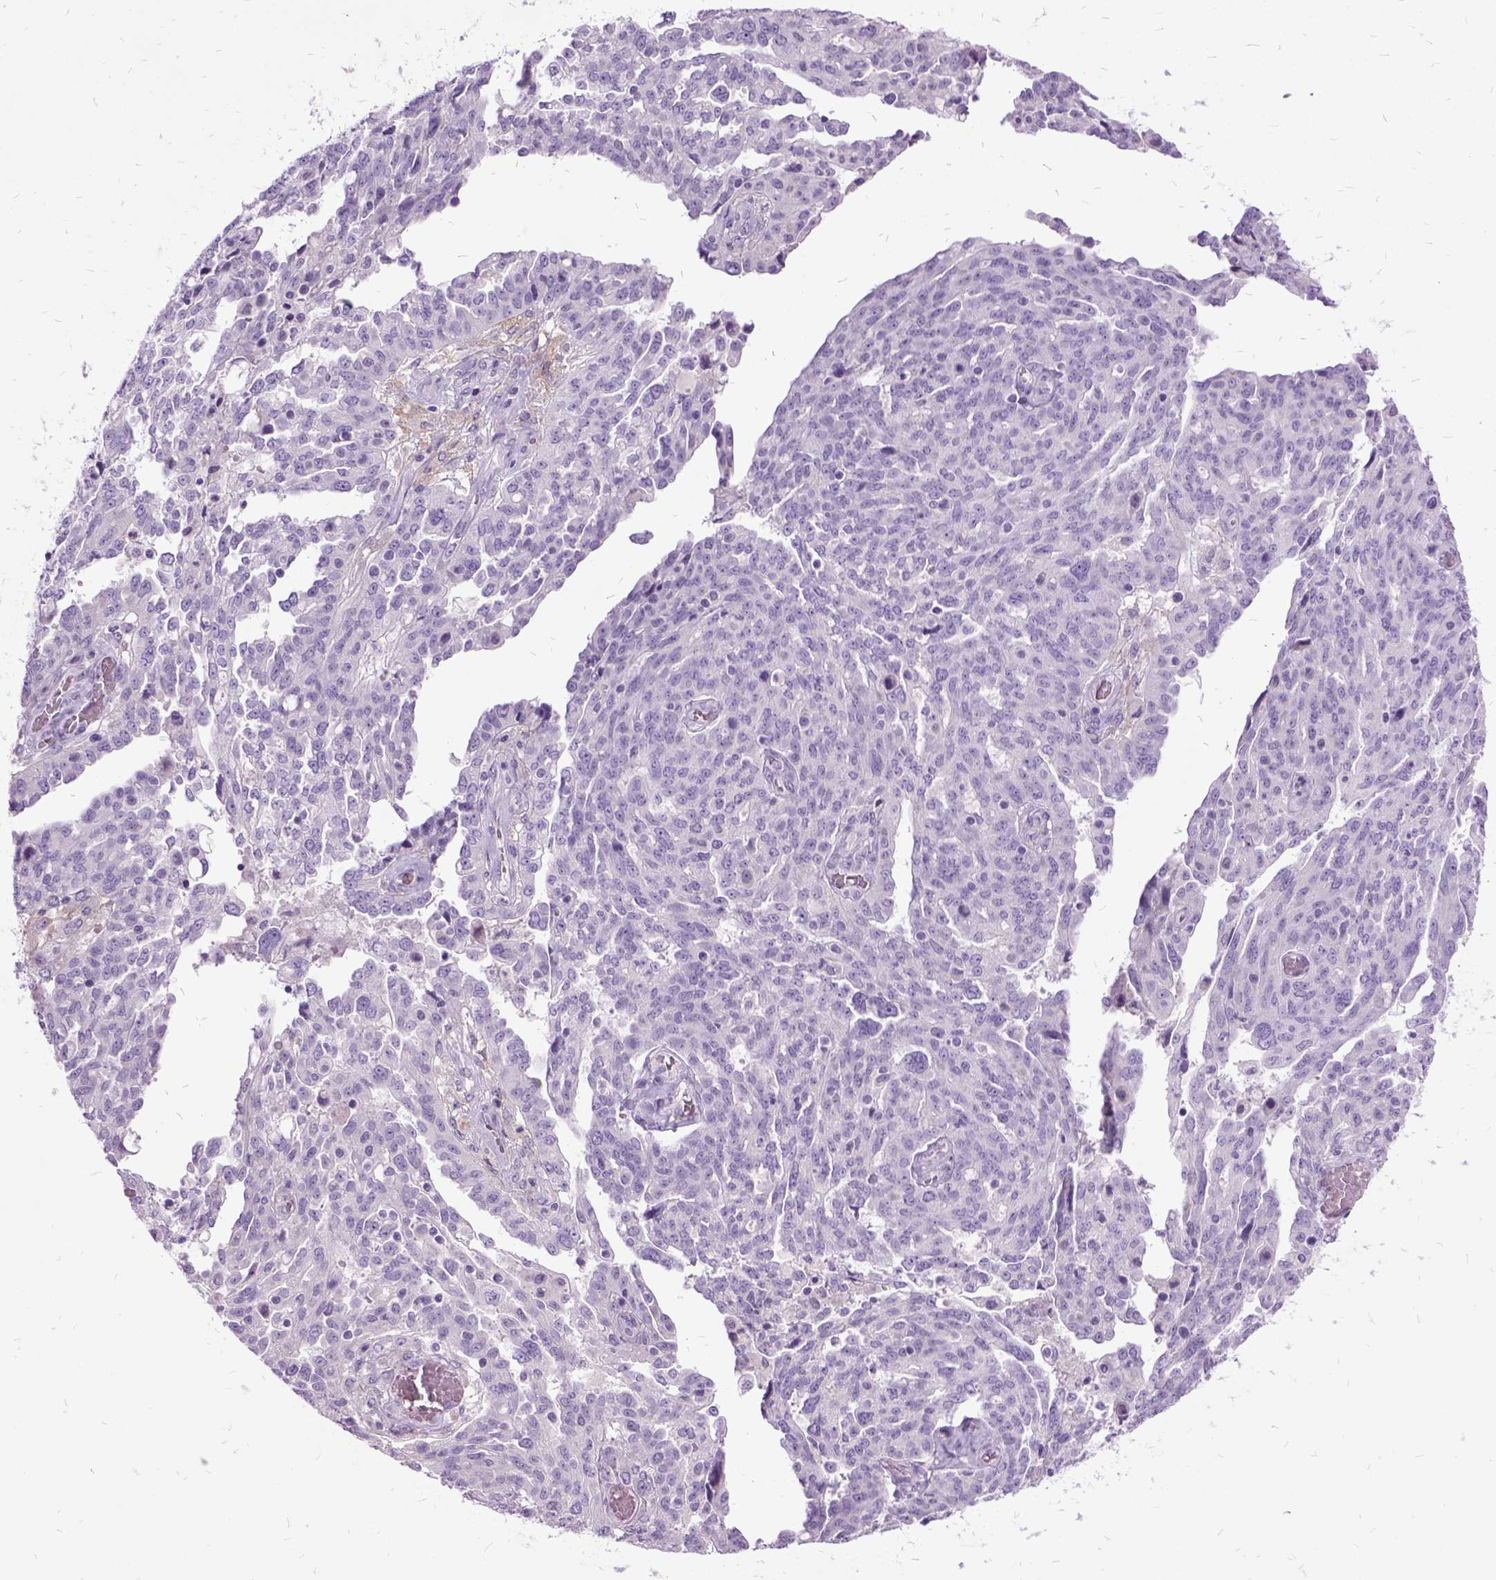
{"staining": {"intensity": "negative", "quantity": "none", "location": "none"}, "tissue": "ovarian cancer", "cell_type": "Tumor cells", "image_type": "cancer", "snomed": [{"axis": "morphology", "description": "Cystadenocarcinoma, serous, NOS"}, {"axis": "topography", "description": "Ovary"}], "caption": "This is an IHC image of human serous cystadenocarcinoma (ovarian). There is no staining in tumor cells.", "gene": "MME", "patient": {"sex": "female", "age": 67}}